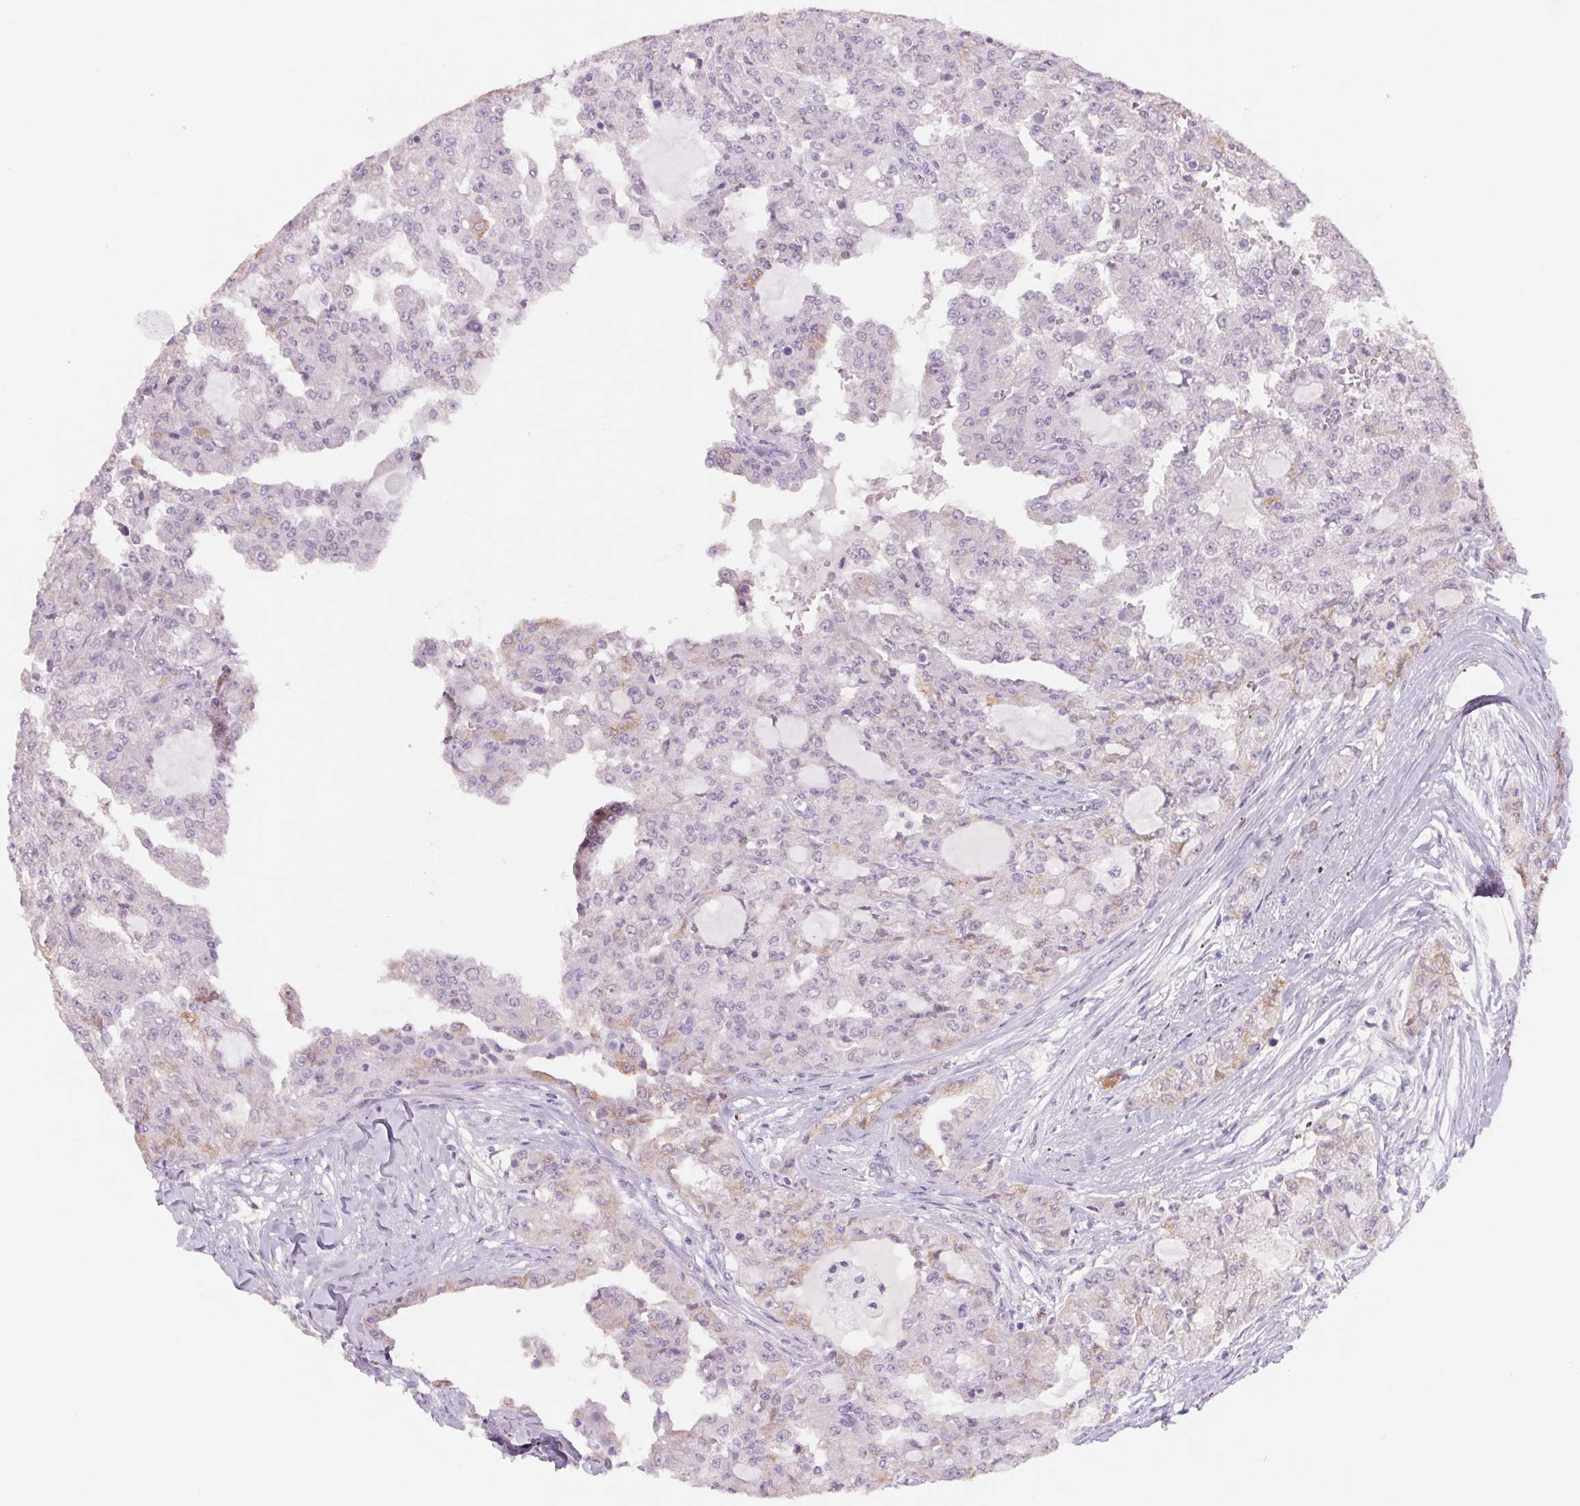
{"staining": {"intensity": "weak", "quantity": "<25%", "location": "cytoplasmic/membranous"}, "tissue": "head and neck cancer", "cell_type": "Tumor cells", "image_type": "cancer", "snomed": [{"axis": "morphology", "description": "Adenocarcinoma, NOS"}, {"axis": "topography", "description": "Head-Neck"}], "caption": "IHC photomicrograph of human adenocarcinoma (head and neck) stained for a protein (brown), which shows no staining in tumor cells. (DAB (3,3'-diaminobenzidine) IHC with hematoxylin counter stain).", "gene": "PNMA8B", "patient": {"sex": "male", "age": 64}}